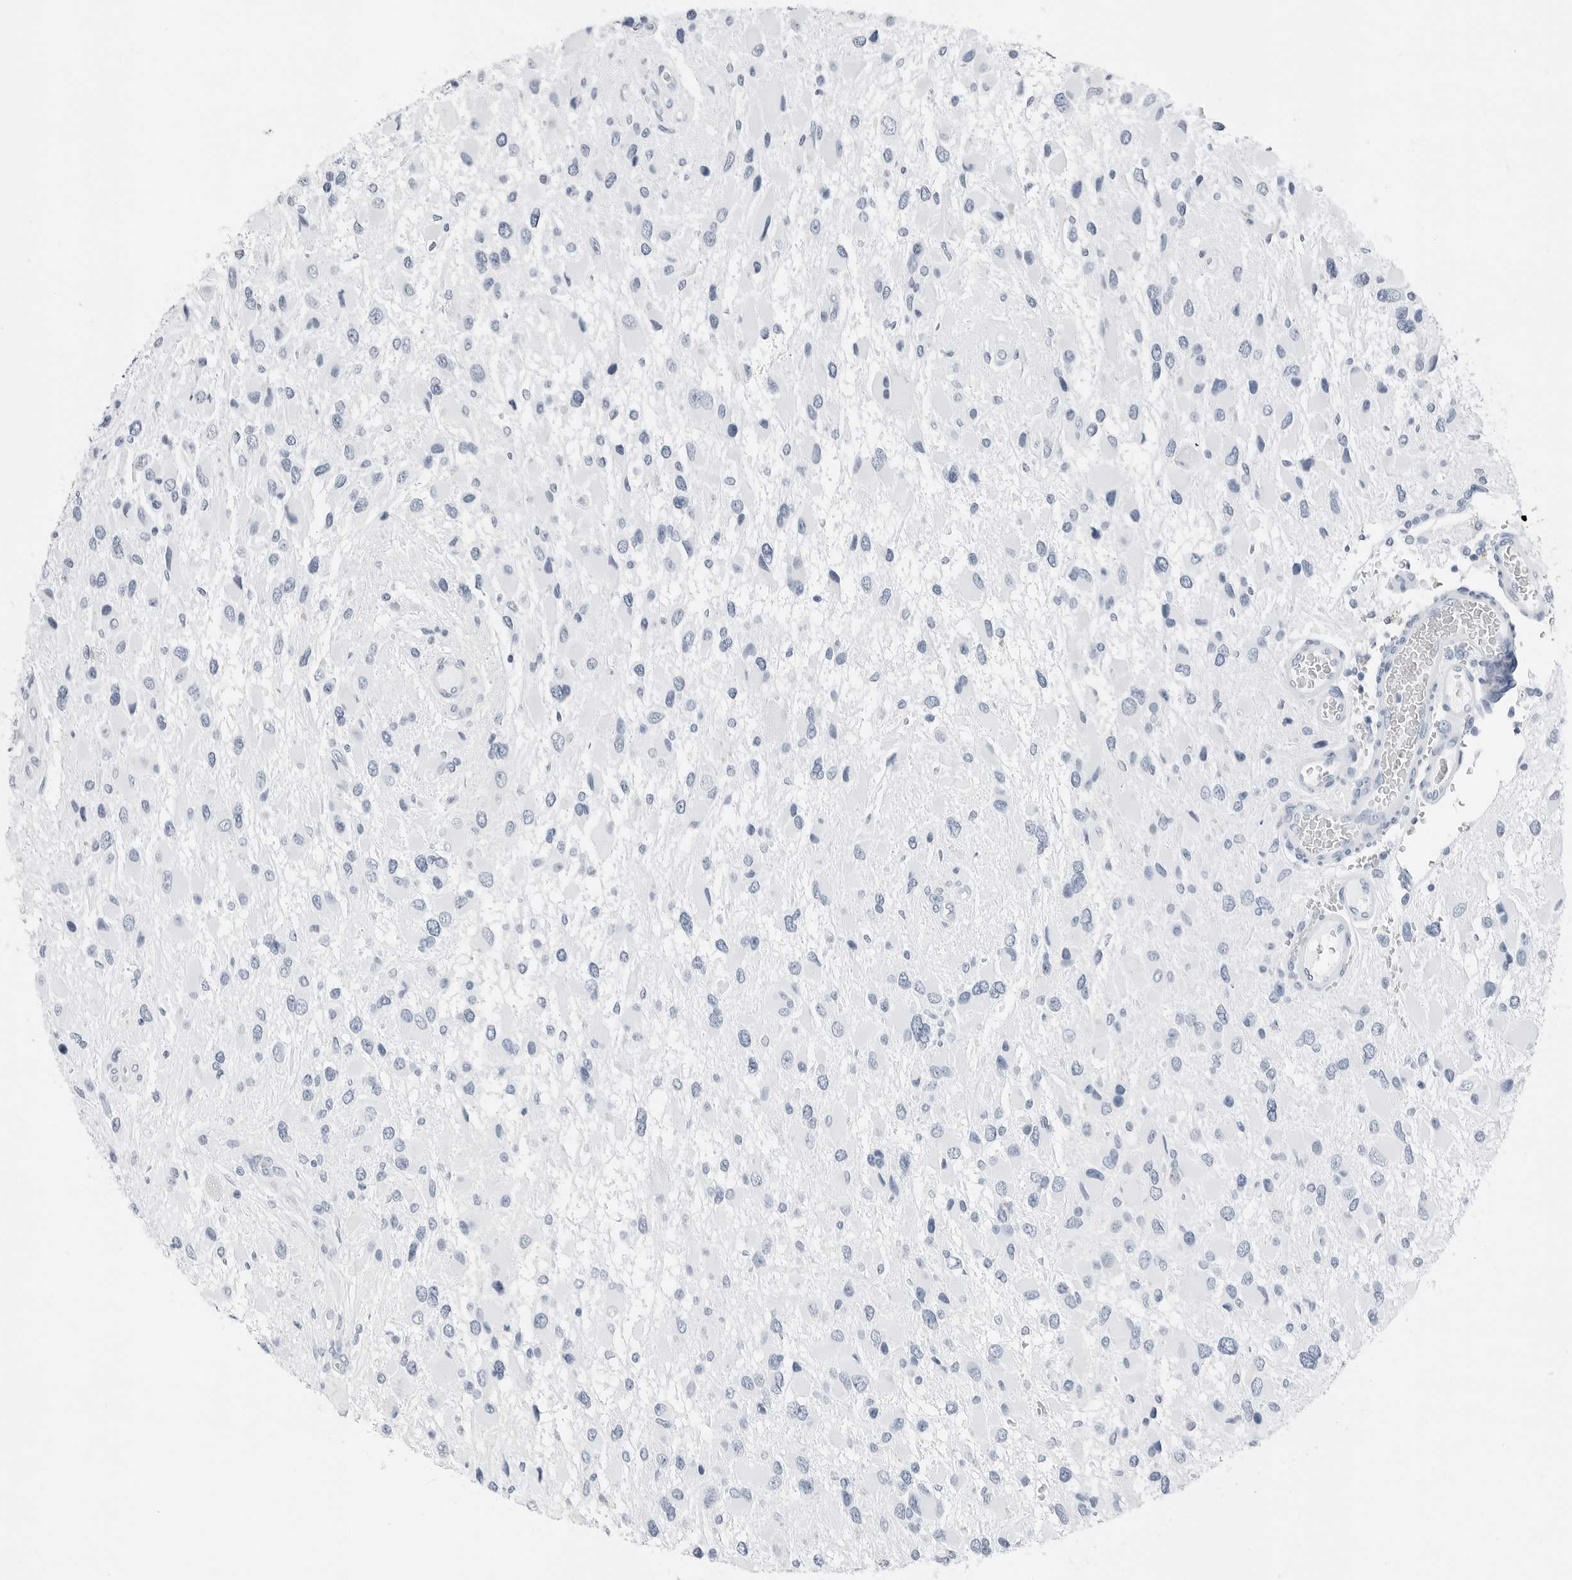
{"staining": {"intensity": "negative", "quantity": "none", "location": "none"}, "tissue": "glioma", "cell_type": "Tumor cells", "image_type": "cancer", "snomed": [{"axis": "morphology", "description": "Glioma, malignant, High grade"}, {"axis": "topography", "description": "Brain"}], "caption": "Human glioma stained for a protein using IHC shows no staining in tumor cells.", "gene": "SLPI", "patient": {"sex": "male", "age": 53}}